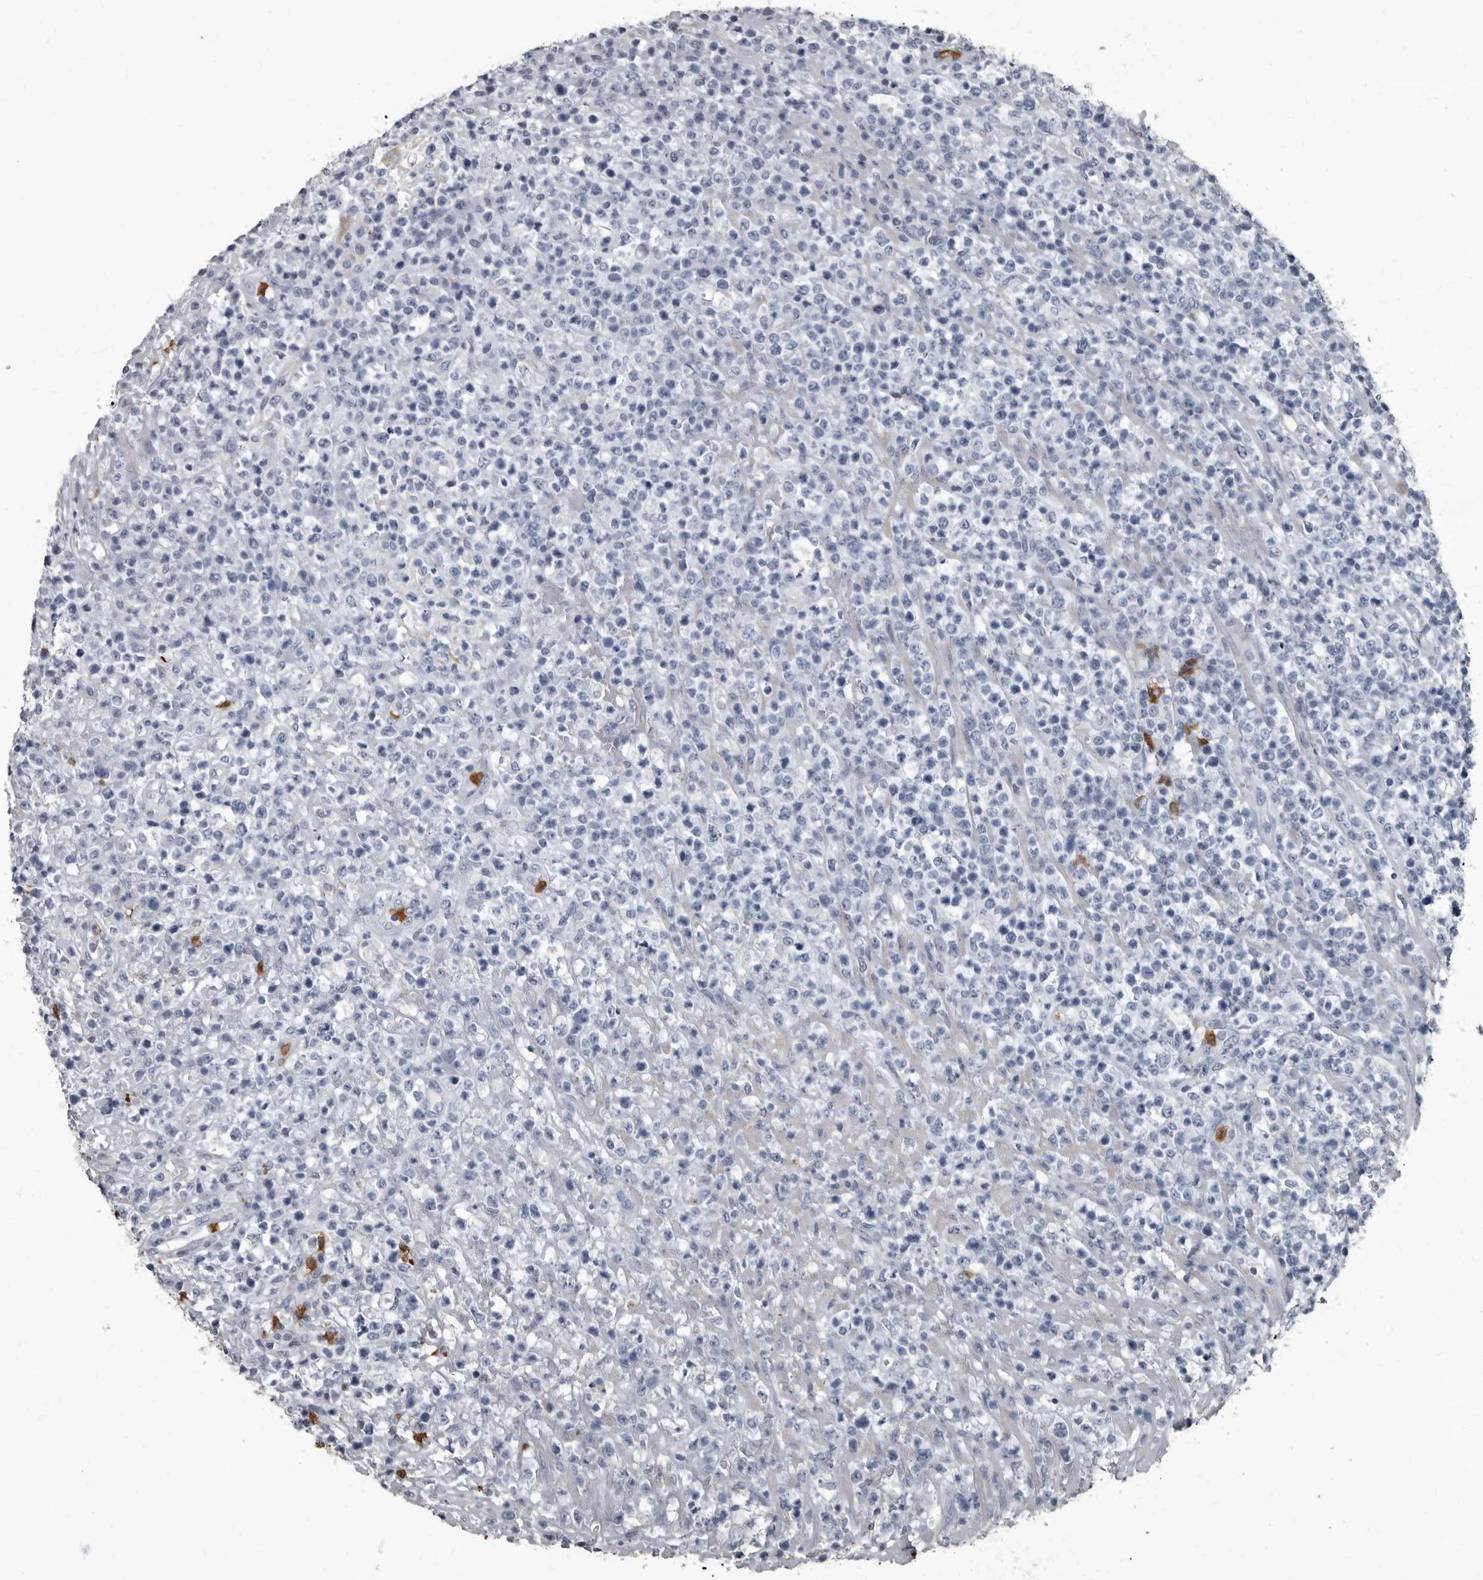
{"staining": {"intensity": "negative", "quantity": "none", "location": "none"}, "tissue": "lymphoma", "cell_type": "Tumor cells", "image_type": "cancer", "snomed": [{"axis": "morphology", "description": "Malignant lymphoma, non-Hodgkin's type, High grade"}, {"axis": "topography", "description": "Colon"}], "caption": "This is an immunohistochemistry (IHC) micrograph of human lymphoma. There is no staining in tumor cells.", "gene": "TPD52L1", "patient": {"sex": "female", "age": 53}}